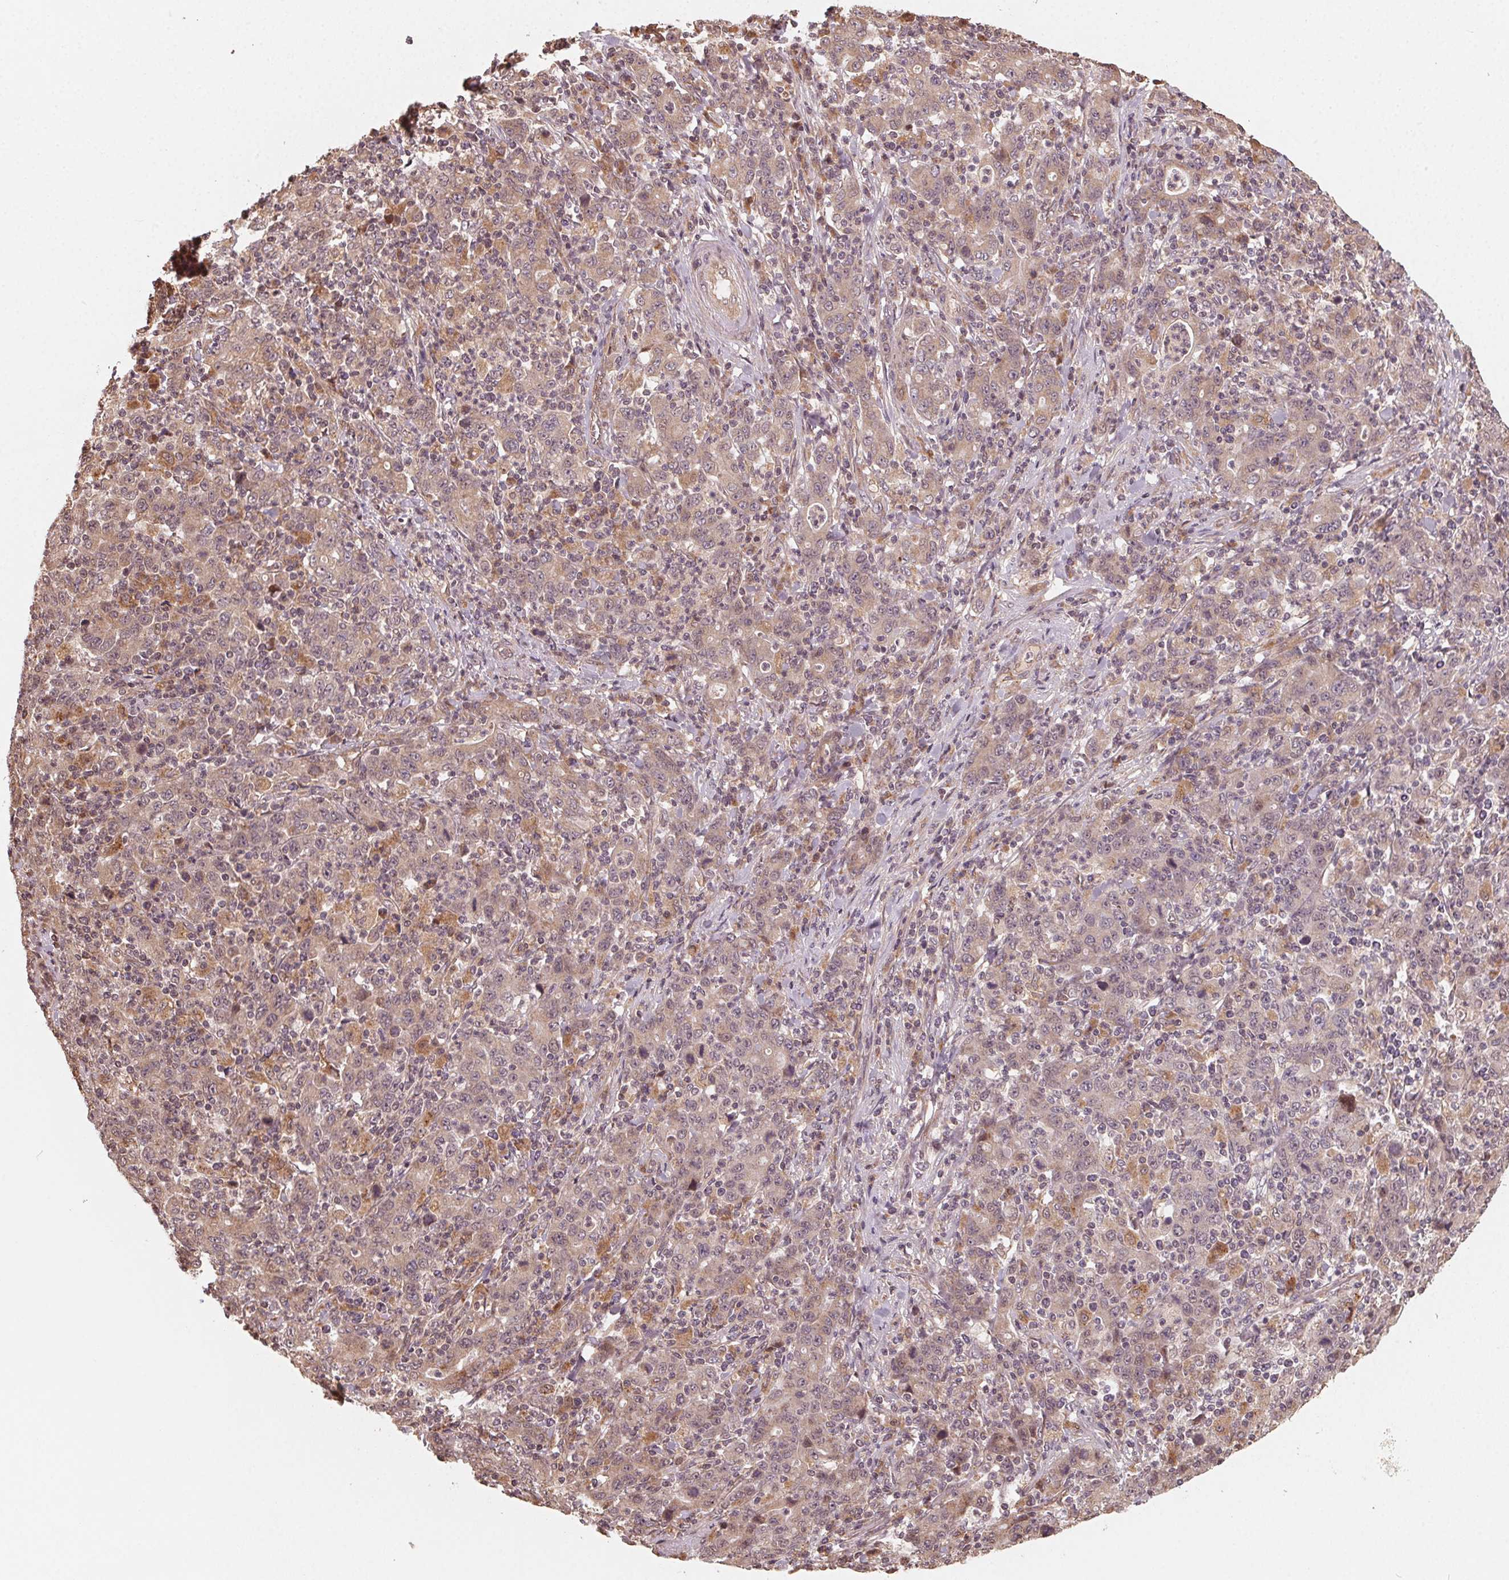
{"staining": {"intensity": "weak", "quantity": "25%-75%", "location": "cytoplasmic/membranous"}, "tissue": "stomach cancer", "cell_type": "Tumor cells", "image_type": "cancer", "snomed": [{"axis": "morphology", "description": "Adenocarcinoma, NOS"}, {"axis": "topography", "description": "Stomach, upper"}], "caption": "Stomach cancer was stained to show a protein in brown. There is low levels of weak cytoplasmic/membranous staining in approximately 25%-75% of tumor cells. The staining was performed using DAB (3,3'-diaminobenzidine), with brown indicating positive protein expression. Nuclei are stained blue with hematoxylin.", "gene": "WBP2", "patient": {"sex": "male", "age": 69}}